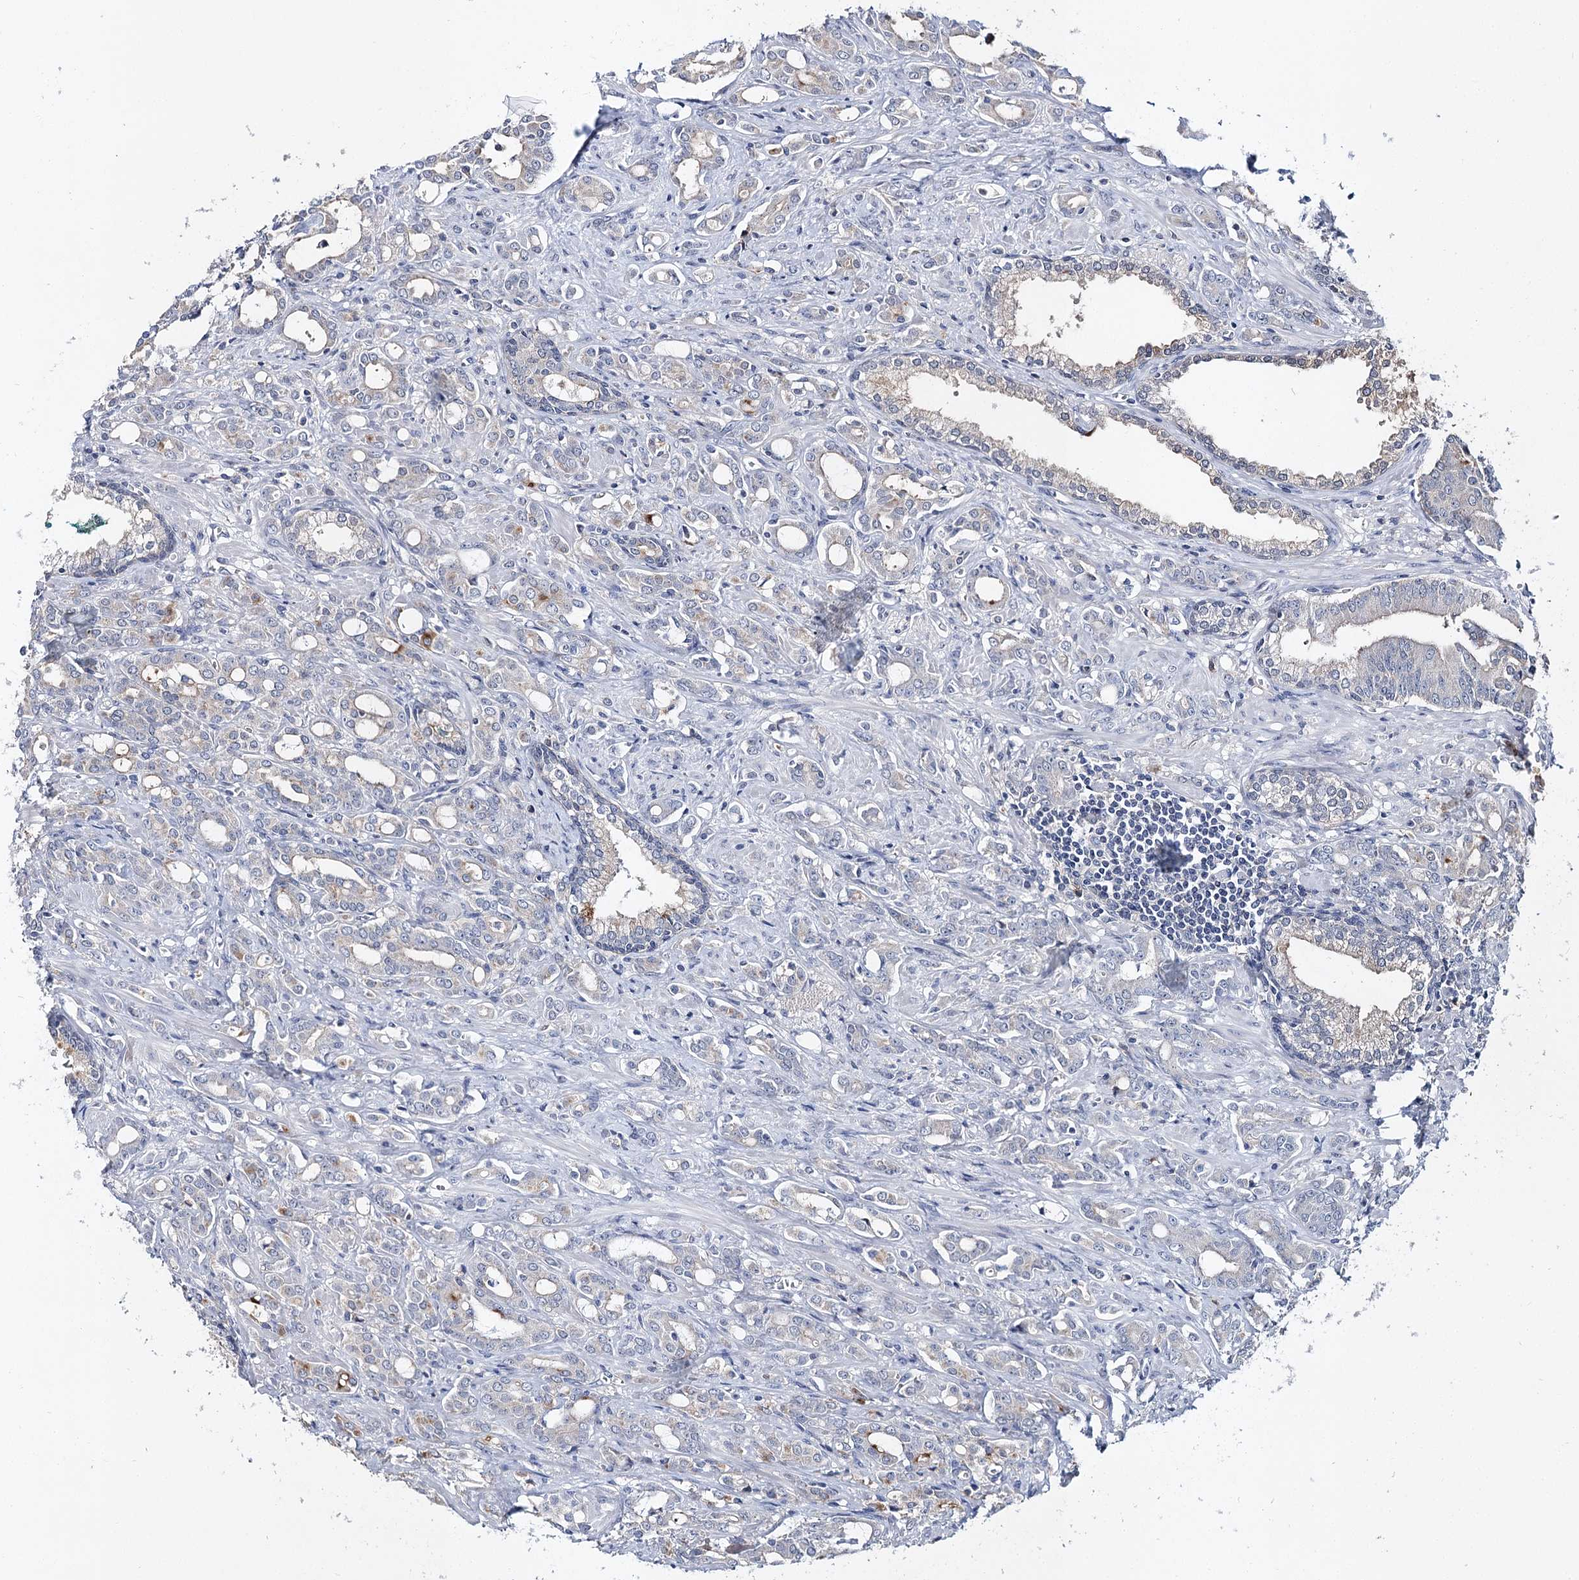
{"staining": {"intensity": "negative", "quantity": "none", "location": "none"}, "tissue": "prostate cancer", "cell_type": "Tumor cells", "image_type": "cancer", "snomed": [{"axis": "morphology", "description": "Adenocarcinoma, High grade"}, {"axis": "topography", "description": "Prostate"}], "caption": "The image demonstrates no significant expression in tumor cells of adenocarcinoma (high-grade) (prostate).", "gene": "UGP2", "patient": {"sex": "male", "age": 72}}